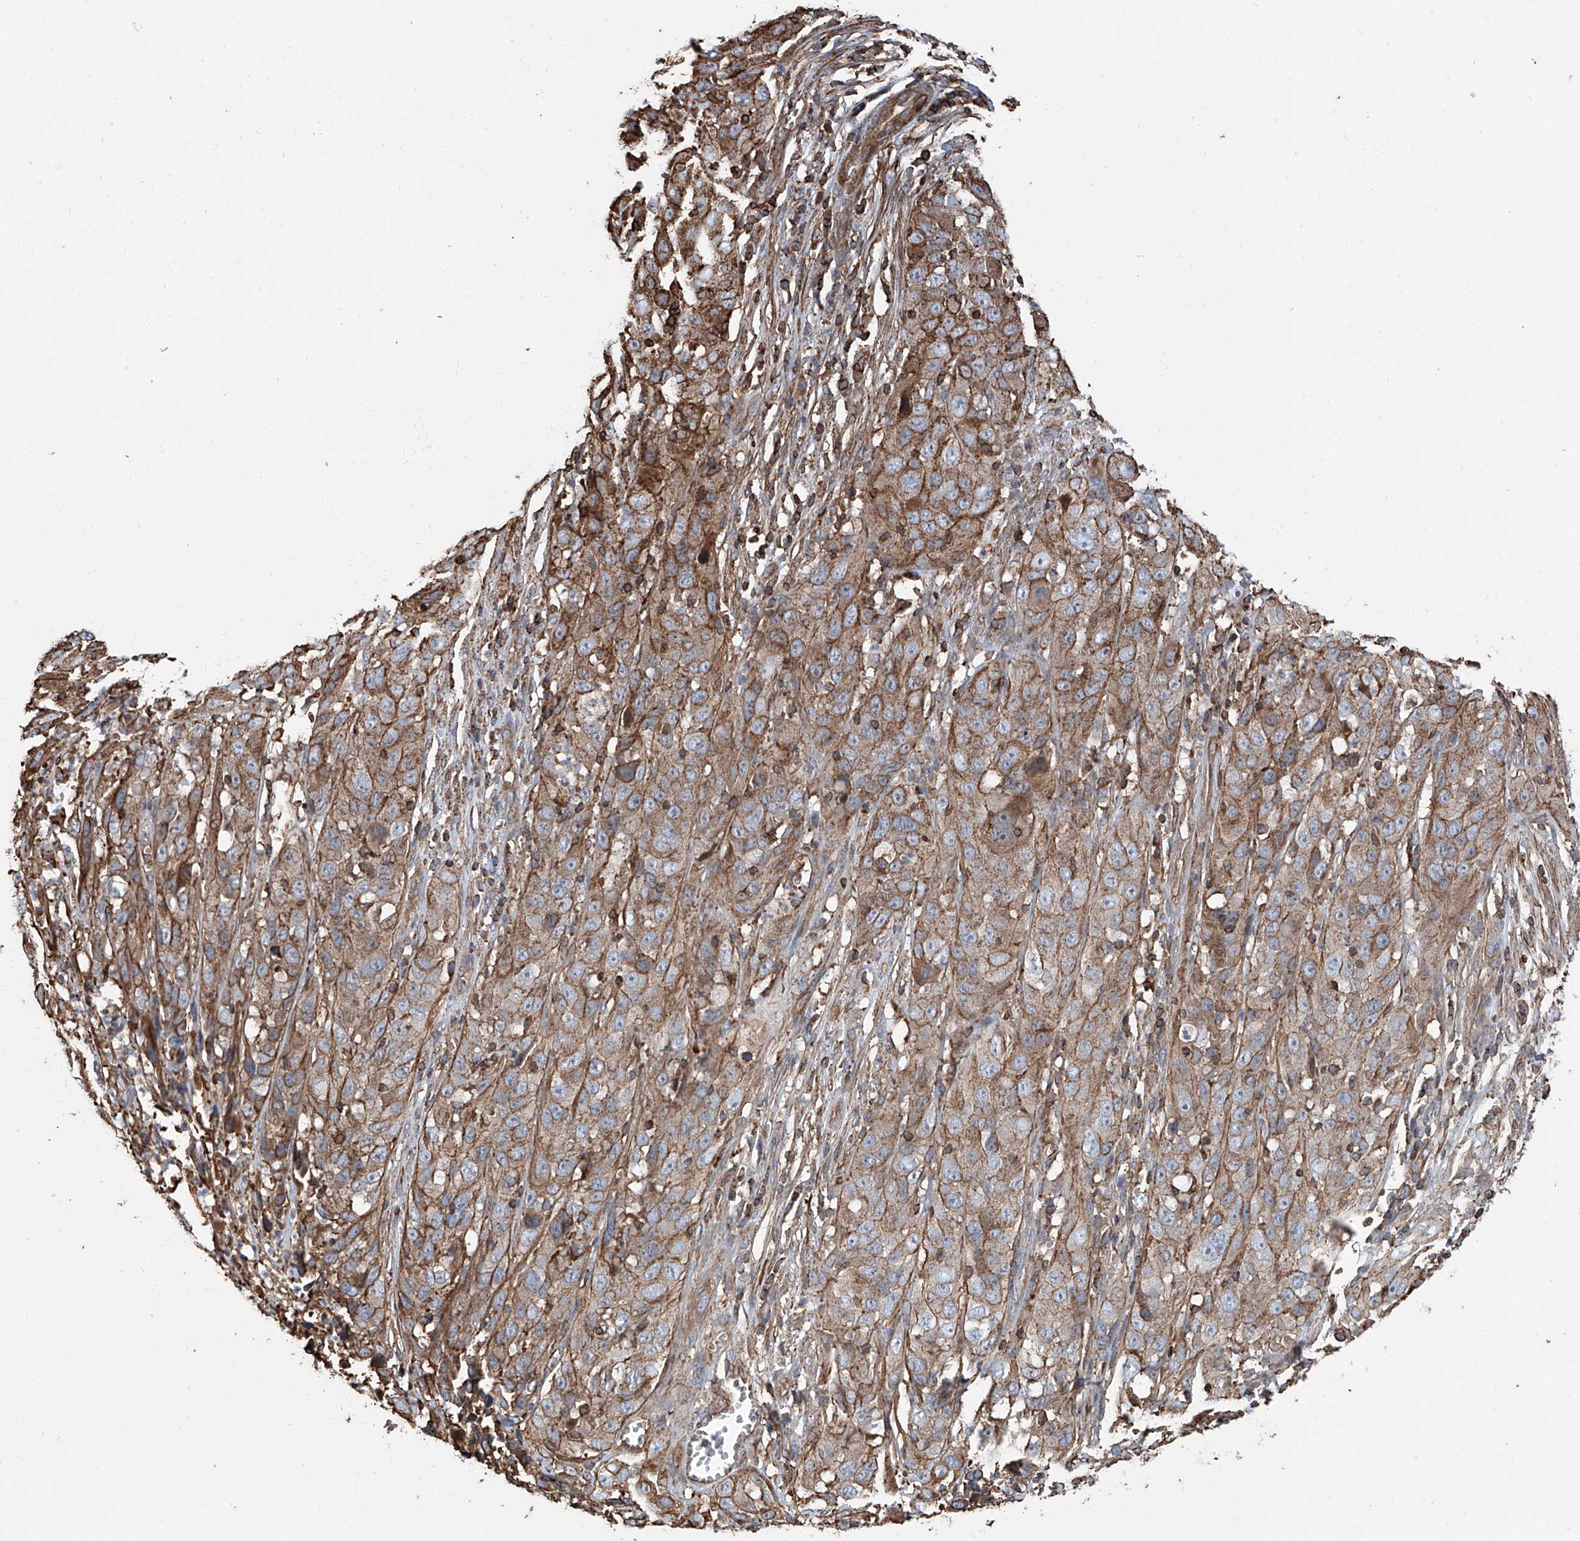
{"staining": {"intensity": "moderate", "quantity": ">75%", "location": "cytoplasmic/membranous"}, "tissue": "cervical cancer", "cell_type": "Tumor cells", "image_type": "cancer", "snomed": [{"axis": "morphology", "description": "Squamous cell carcinoma, NOS"}, {"axis": "topography", "description": "Cervix"}], "caption": "Moderate cytoplasmic/membranous expression for a protein is identified in about >75% of tumor cells of squamous cell carcinoma (cervical) using immunohistochemistry (IHC).", "gene": "PIEZO2", "patient": {"sex": "female", "age": 32}}